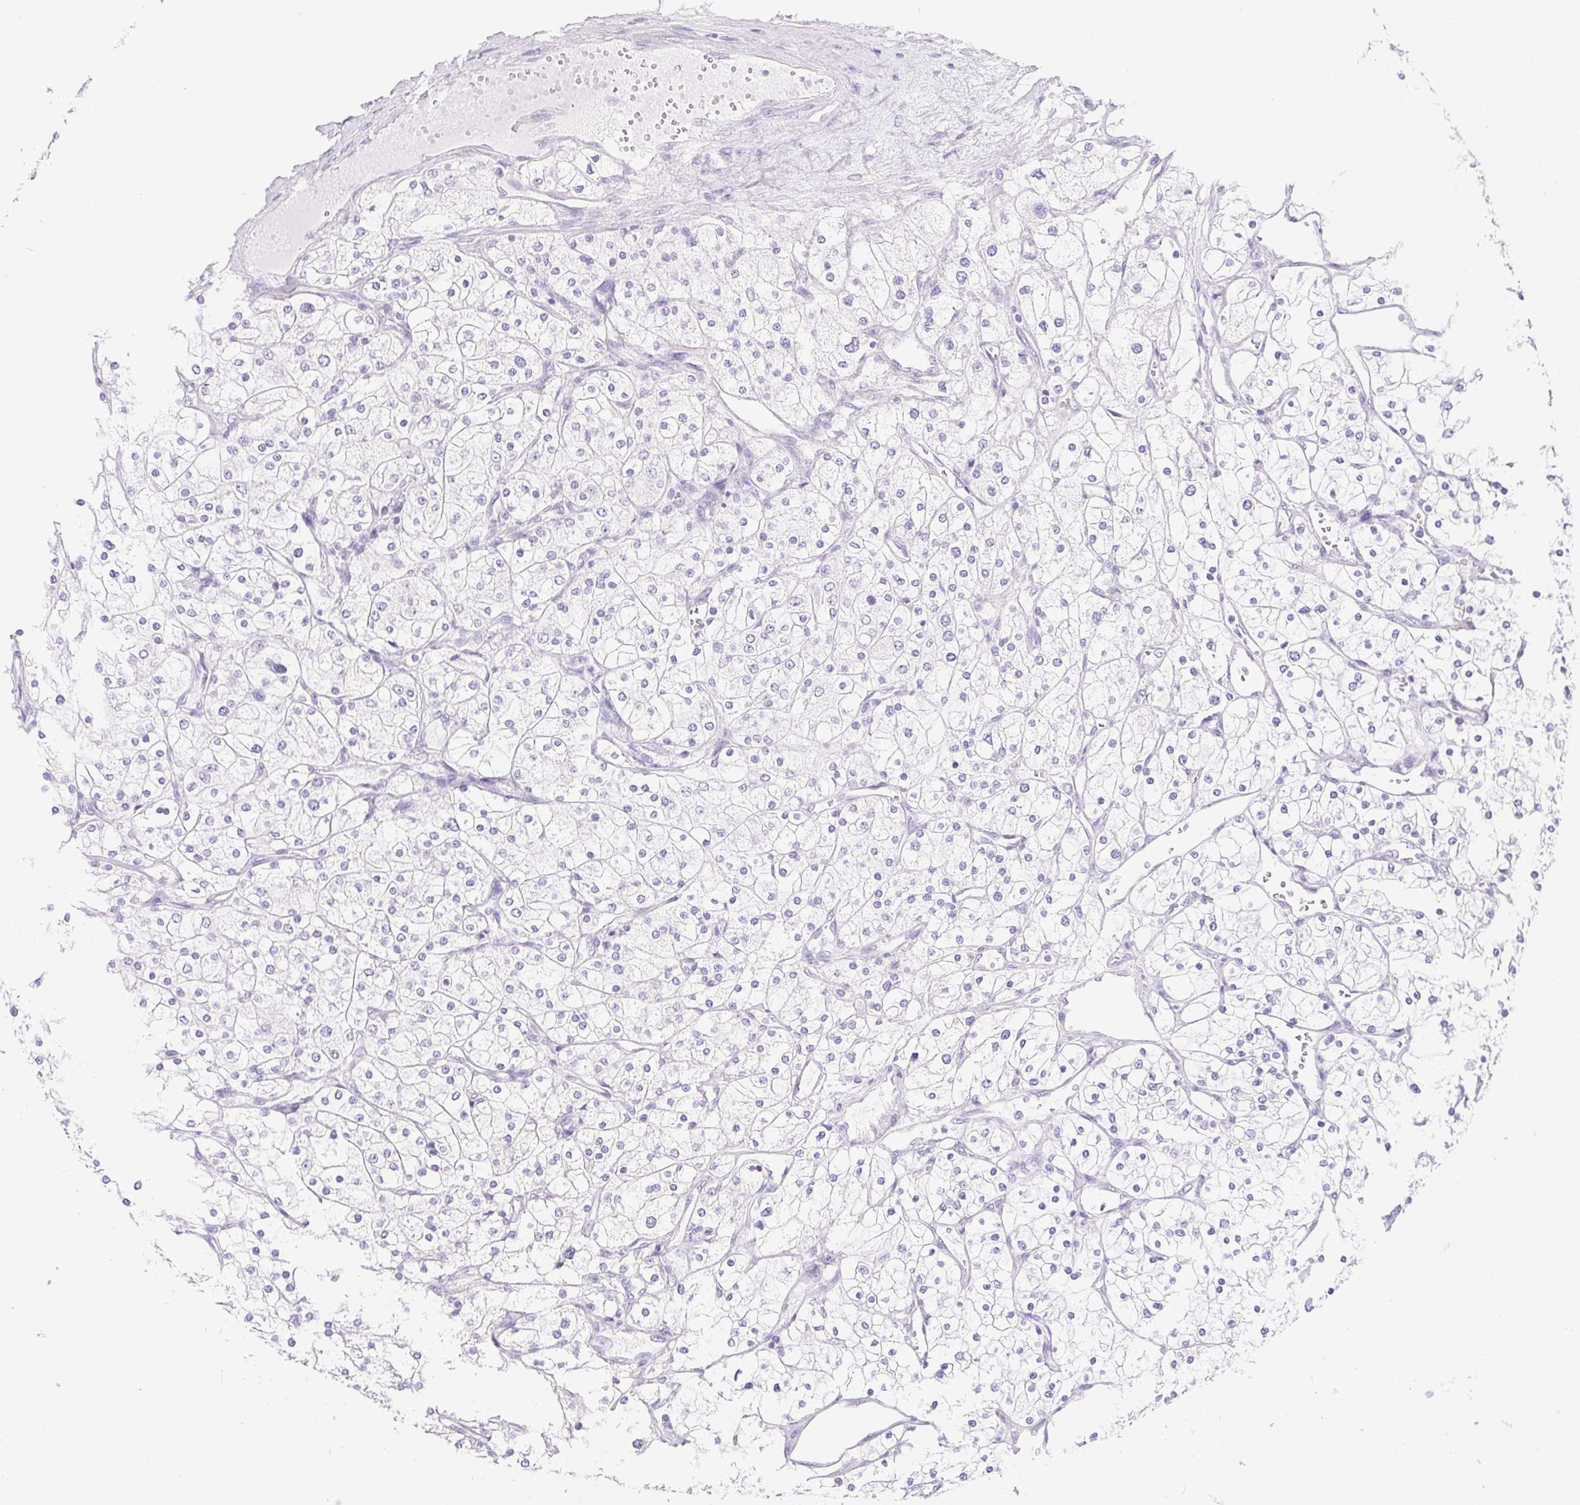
{"staining": {"intensity": "negative", "quantity": "none", "location": "none"}, "tissue": "renal cancer", "cell_type": "Tumor cells", "image_type": "cancer", "snomed": [{"axis": "morphology", "description": "Adenocarcinoma, NOS"}, {"axis": "topography", "description": "Kidney"}], "caption": "Micrograph shows no protein staining in tumor cells of renal adenocarcinoma tissue.", "gene": "PNLIP", "patient": {"sex": "male", "age": 80}}